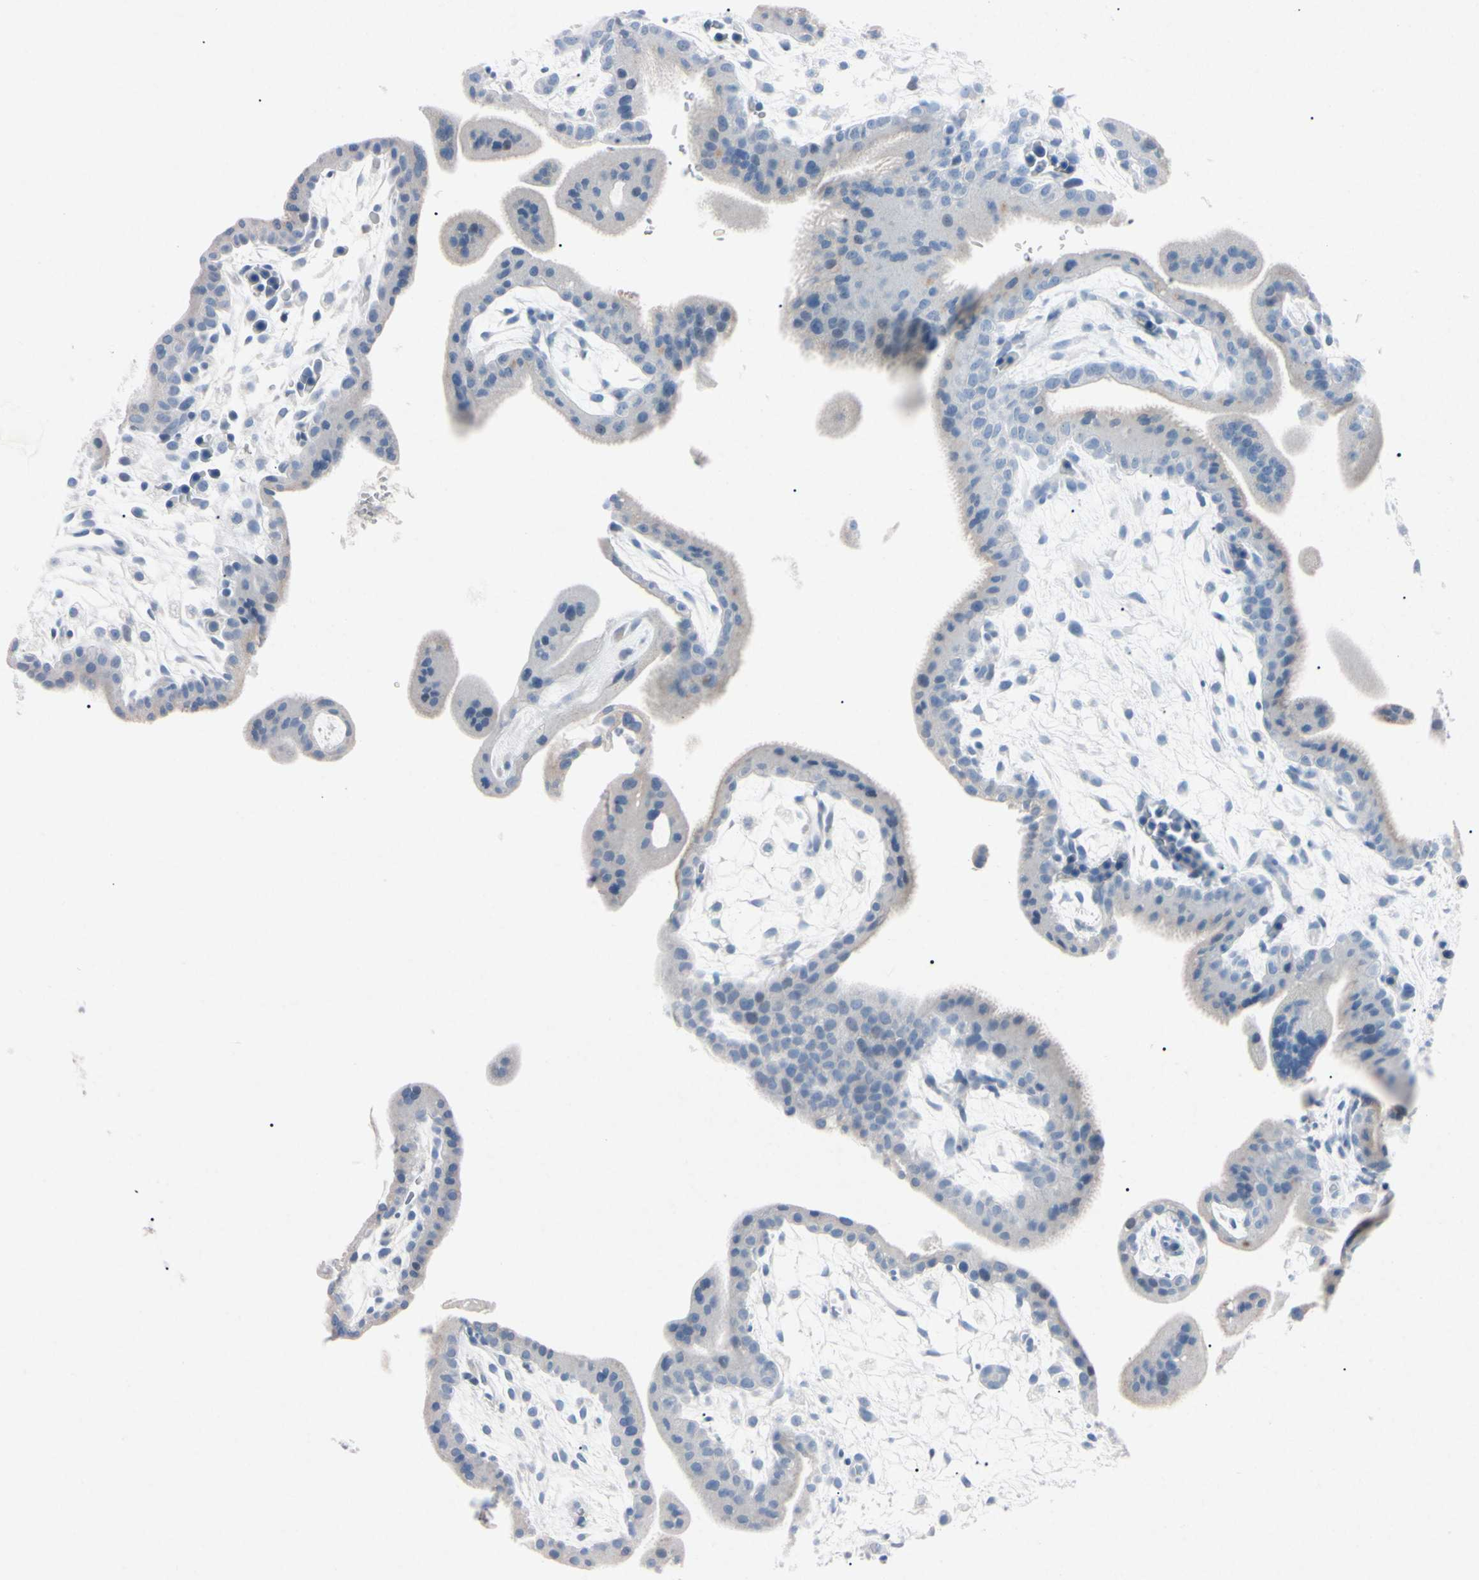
{"staining": {"intensity": "negative", "quantity": "none", "location": "none"}, "tissue": "placenta", "cell_type": "Decidual cells", "image_type": "normal", "snomed": [{"axis": "morphology", "description": "Normal tissue, NOS"}, {"axis": "topography", "description": "Placenta"}], "caption": "Immunohistochemistry photomicrograph of benign placenta: placenta stained with DAB (3,3'-diaminobenzidine) displays no significant protein staining in decidual cells.", "gene": "ELN", "patient": {"sex": "female", "age": 35}}